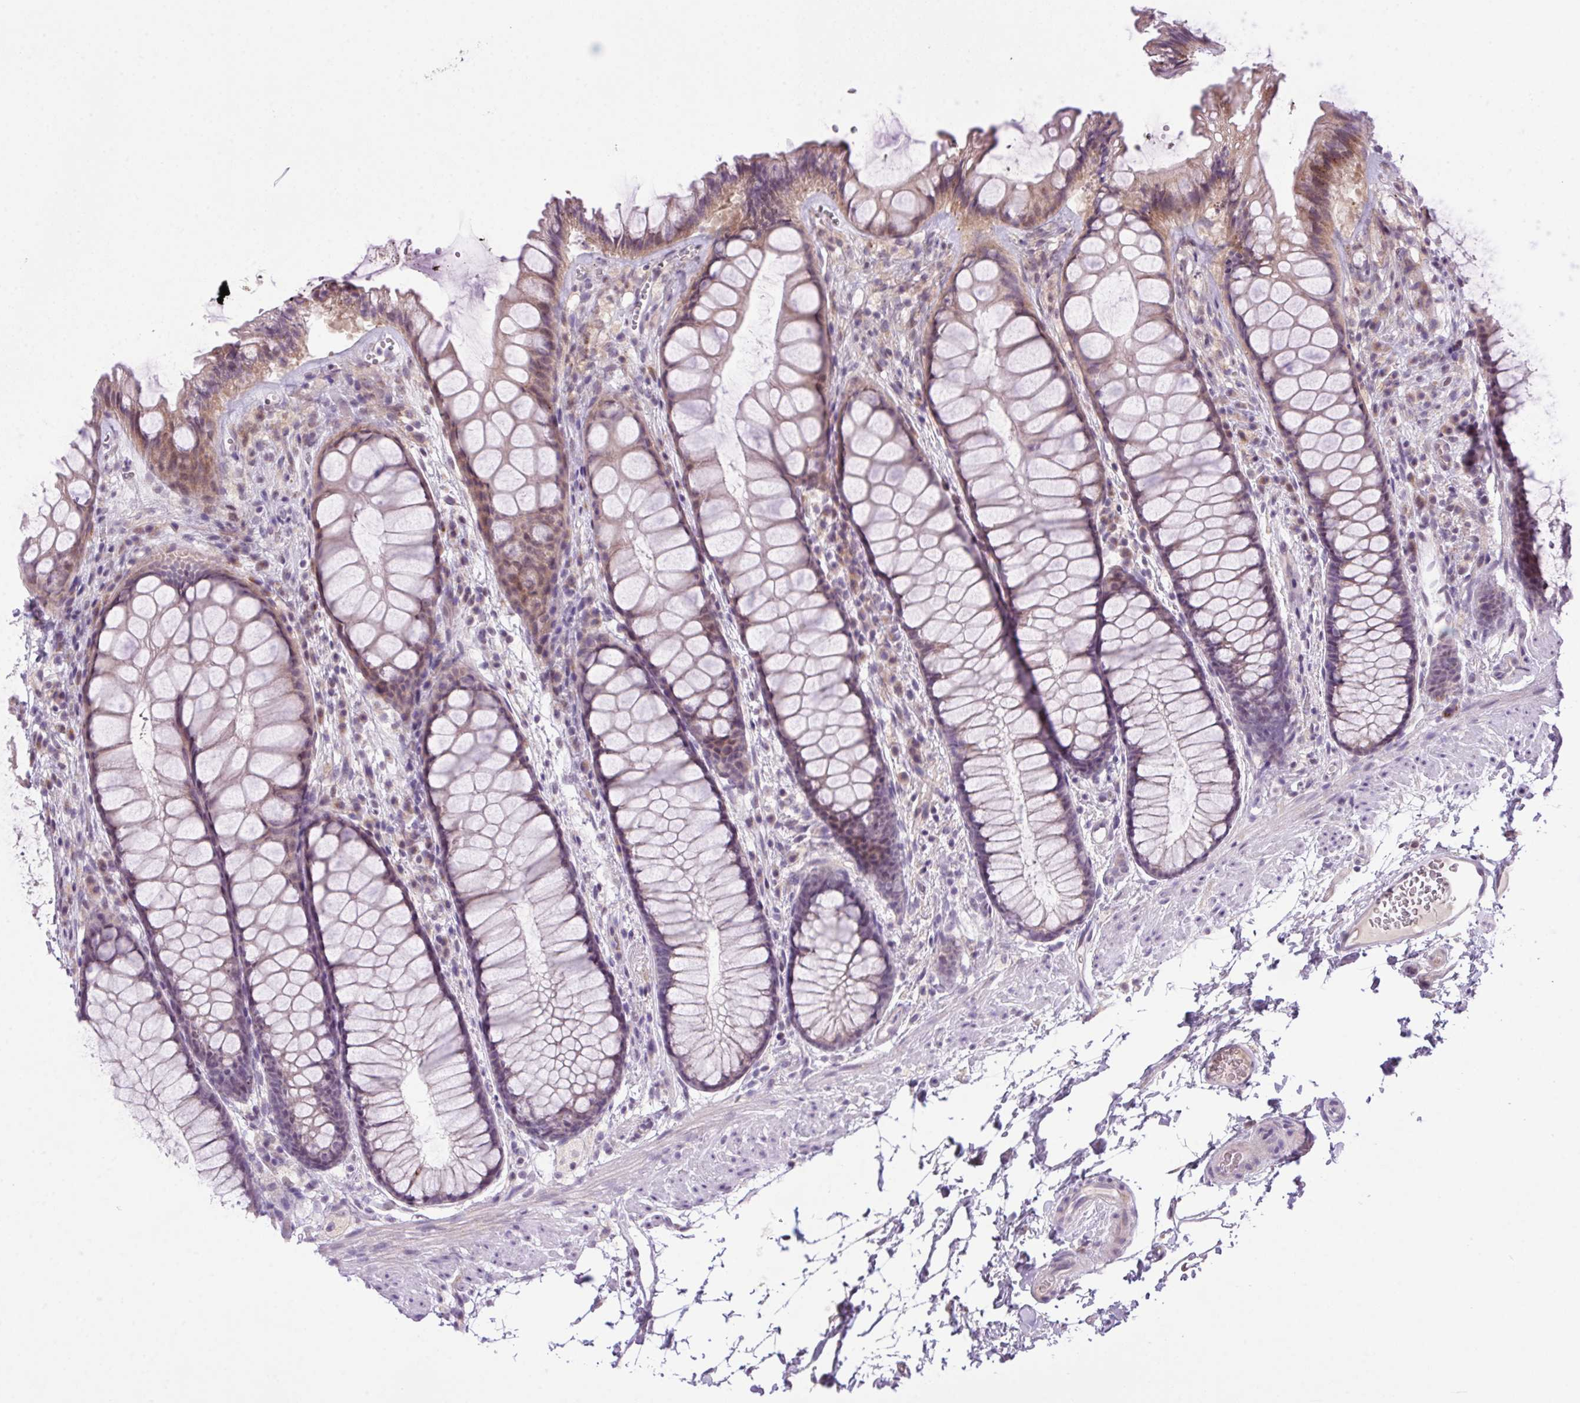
{"staining": {"intensity": "moderate", "quantity": "<25%", "location": "cytoplasmic/membranous"}, "tissue": "rectum", "cell_type": "Glandular cells", "image_type": "normal", "snomed": [{"axis": "morphology", "description": "Normal tissue, NOS"}, {"axis": "topography", "description": "Rectum"}], "caption": "IHC of unremarkable human rectum reveals low levels of moderate cytoplasmic/membranous expression in approximately <25% of glandular cells. The staining is performed using DAB (3,3'-diaminobenzidine) brown chromogen to label protein expression. The nuclei are counter-stained blue using hematoxylin.", "gene": "LRRTM1", "patient": {"sex": "female", "age": 62}}